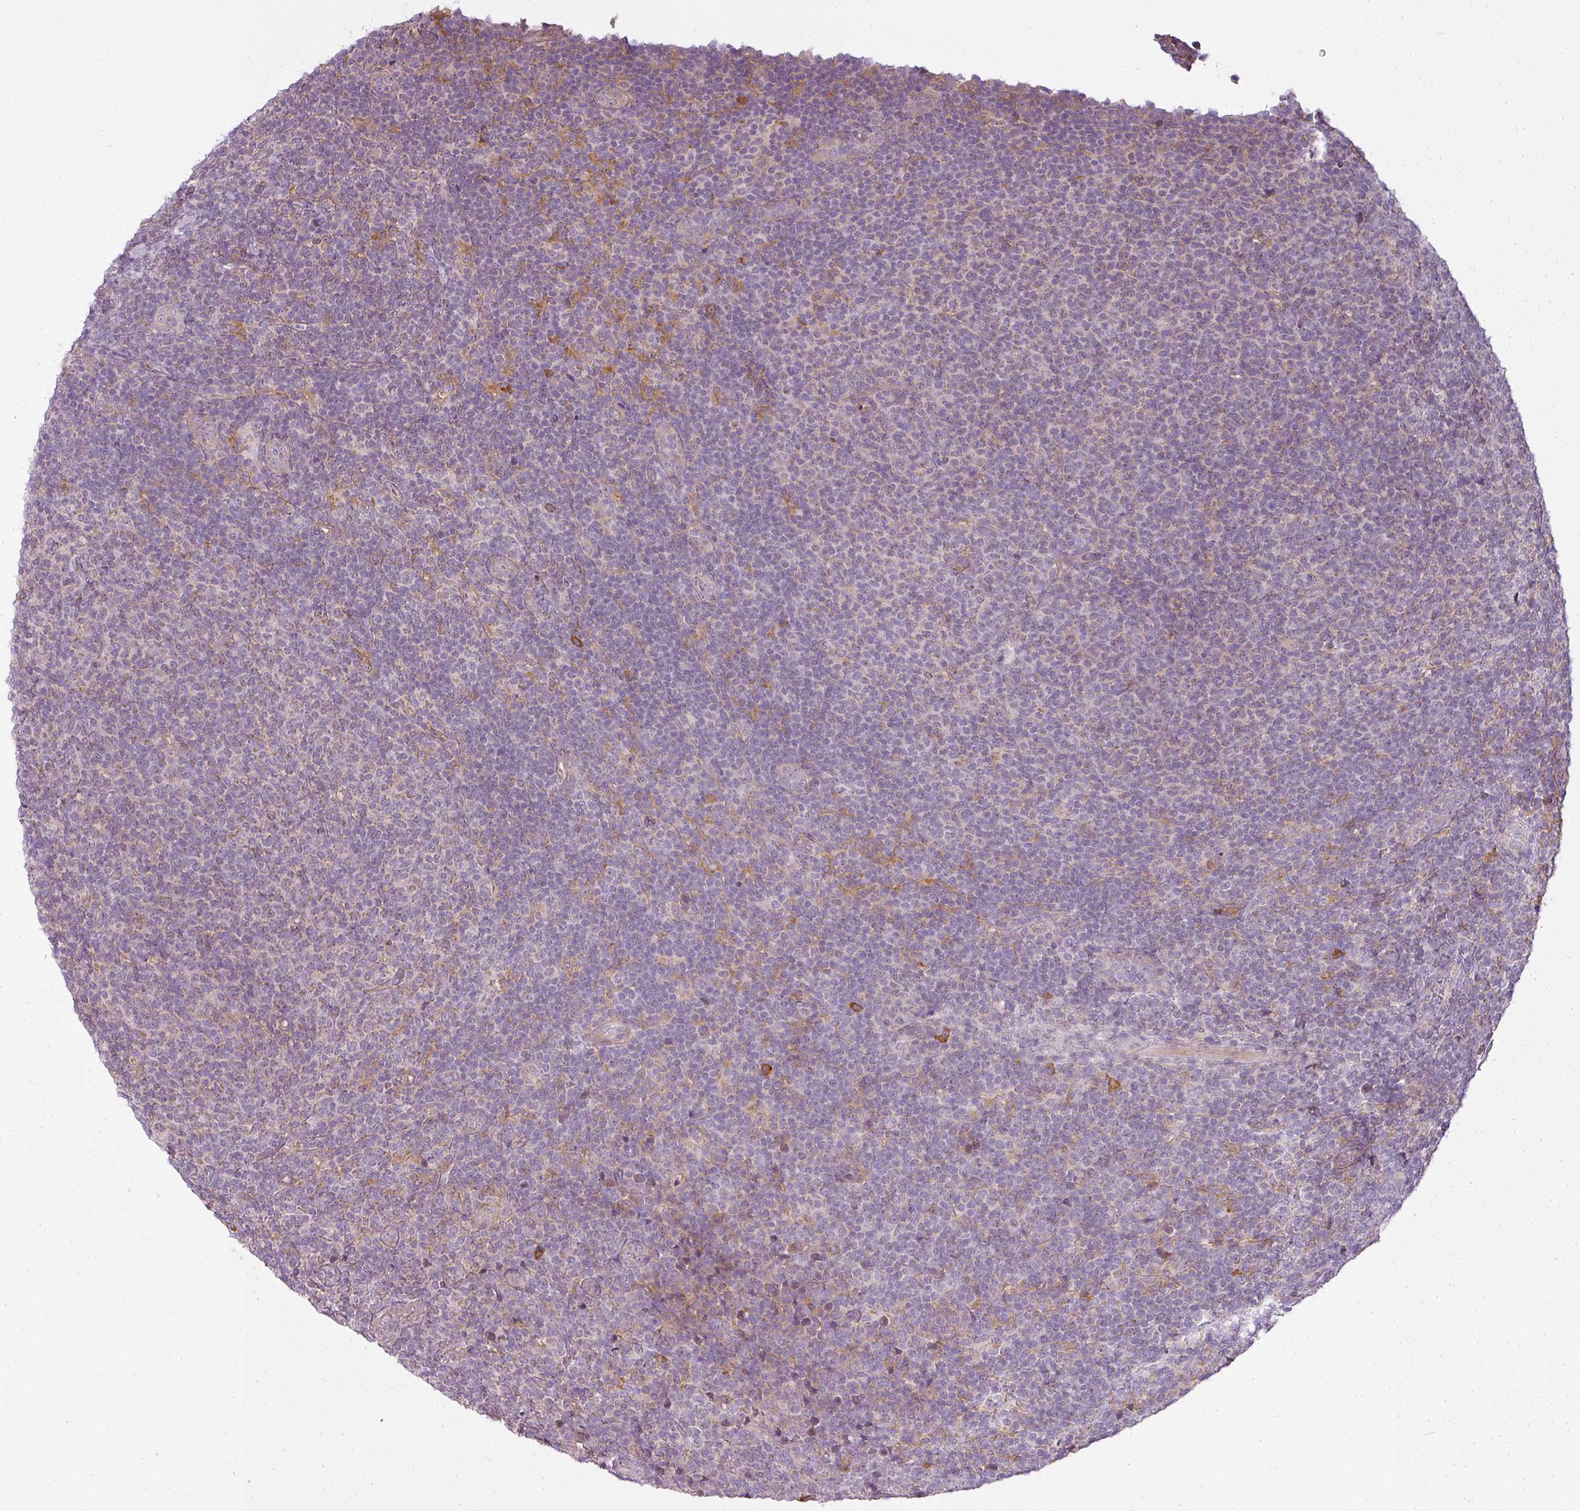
{"staining": {"intensity": "weak", "quantity": "25%-75%", "location": "cytoplasmic/membranous"}, "tissue": "lymphoma", "cell_type": "Tumor cells", "image_type": "cancer", "snomed": [{"axis": "morphology", "description": "Malignant lymphoma, non-Hodgkin's type, Low grade"}, {"axis": "topography", "description": "Lymph node"}], "caption": "Human lymphoma stained with a brown dye shows weak cytoplasmic/membranous positive expression in approximately 25%-75% of tumor cells.", "gene": "LY75", "patient": {"sex": "male", "age": 66}}